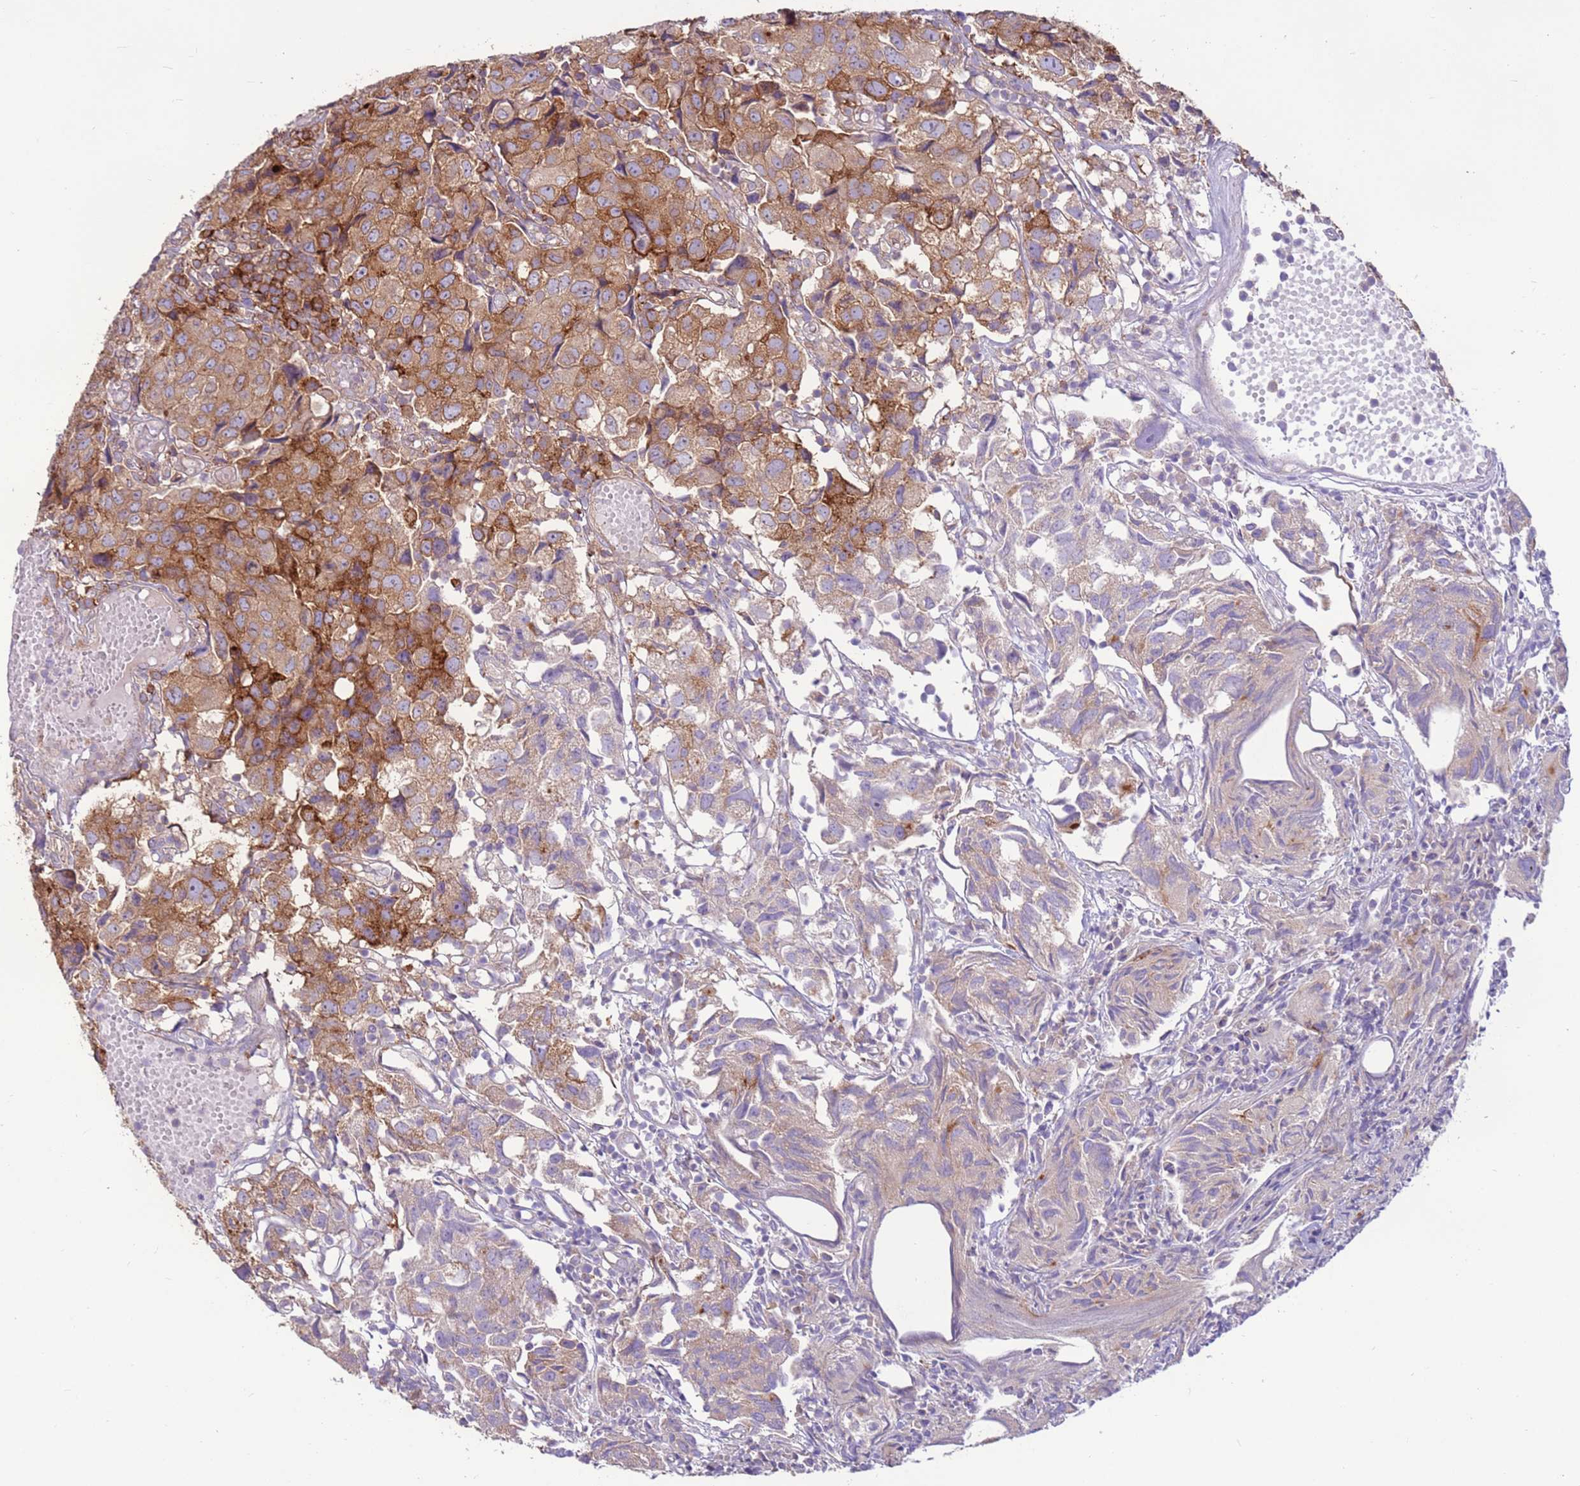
{"staining": {"intensity": "strong", "quantity": "25%-75%", "location": "cytoplasmic/membranous"}, "tissue": "urothelial cancer", "cell_type": "Tumor cells", "image_type": "cancer", "snomed": [{"axis": "morphology", "description": "Urothelial carcinoma, High grade"}, {"axis": "topography", "description": "Urinary bladder"}], "caption": "A high amount of strong cytoplasmic/membranous staining is appreciated in about 25%-75% of tumor cells in urothelial cancer tissue.", "gene": "DDX19B", "patient": {"sex": "female", "age": 75}}